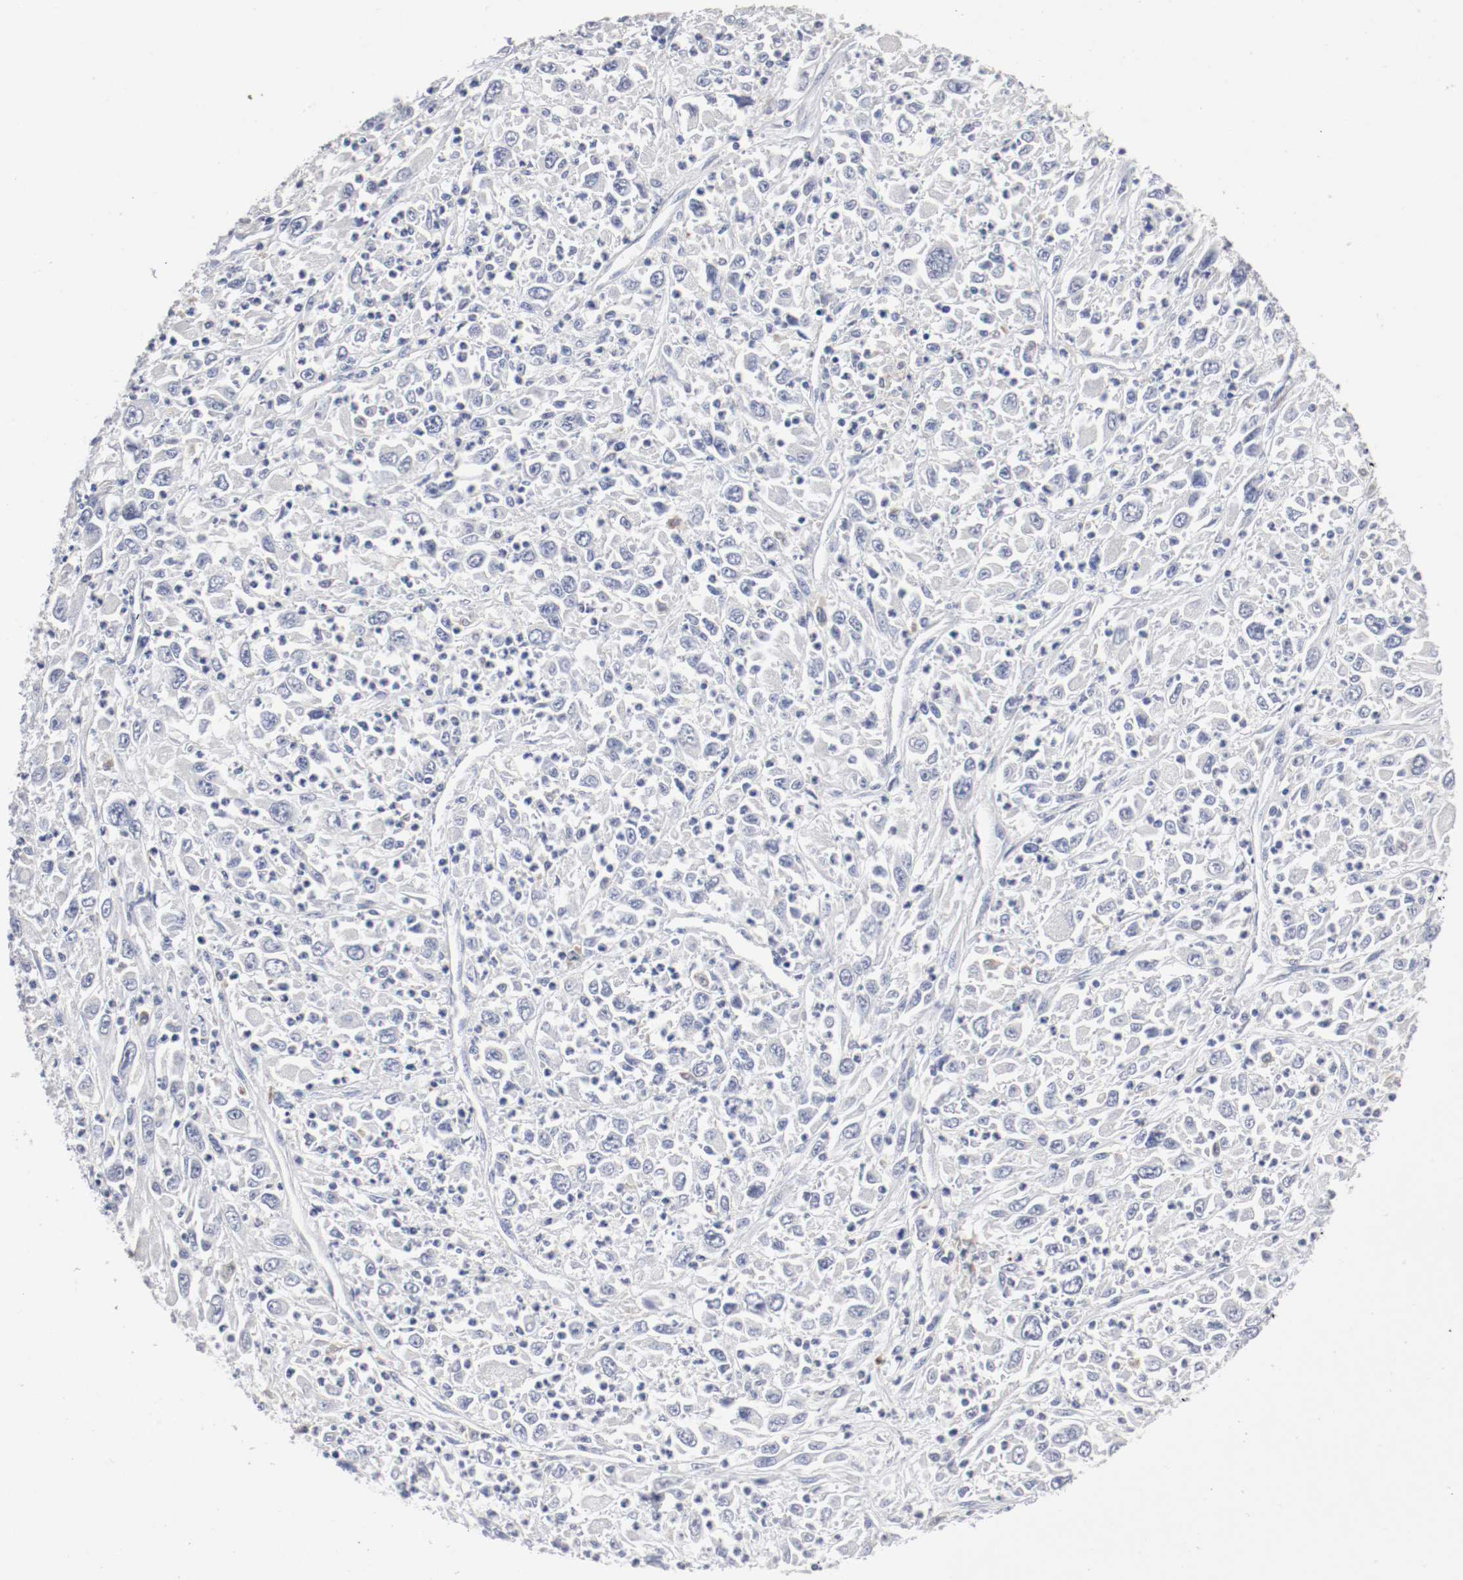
{"staining": {"intensity": "negative", "quantity": "none", "location": "none"}, "tissue": "melanoma", "cell_type": "Tumor cells", "image_type": "cancer", "snomed": [{"axis": "morphology", "description": "Malignant melanoma, Metastatic site"}, {"axis": "topography", "description": "Skin"}], "caption": "This is an immunohistochemistry (IHC) image of human malignant melanoma (metastatic site). There is no staining in tumor cells.", "gene": "FGFBP1", "patient": {"sex": "female", "age": 56}}